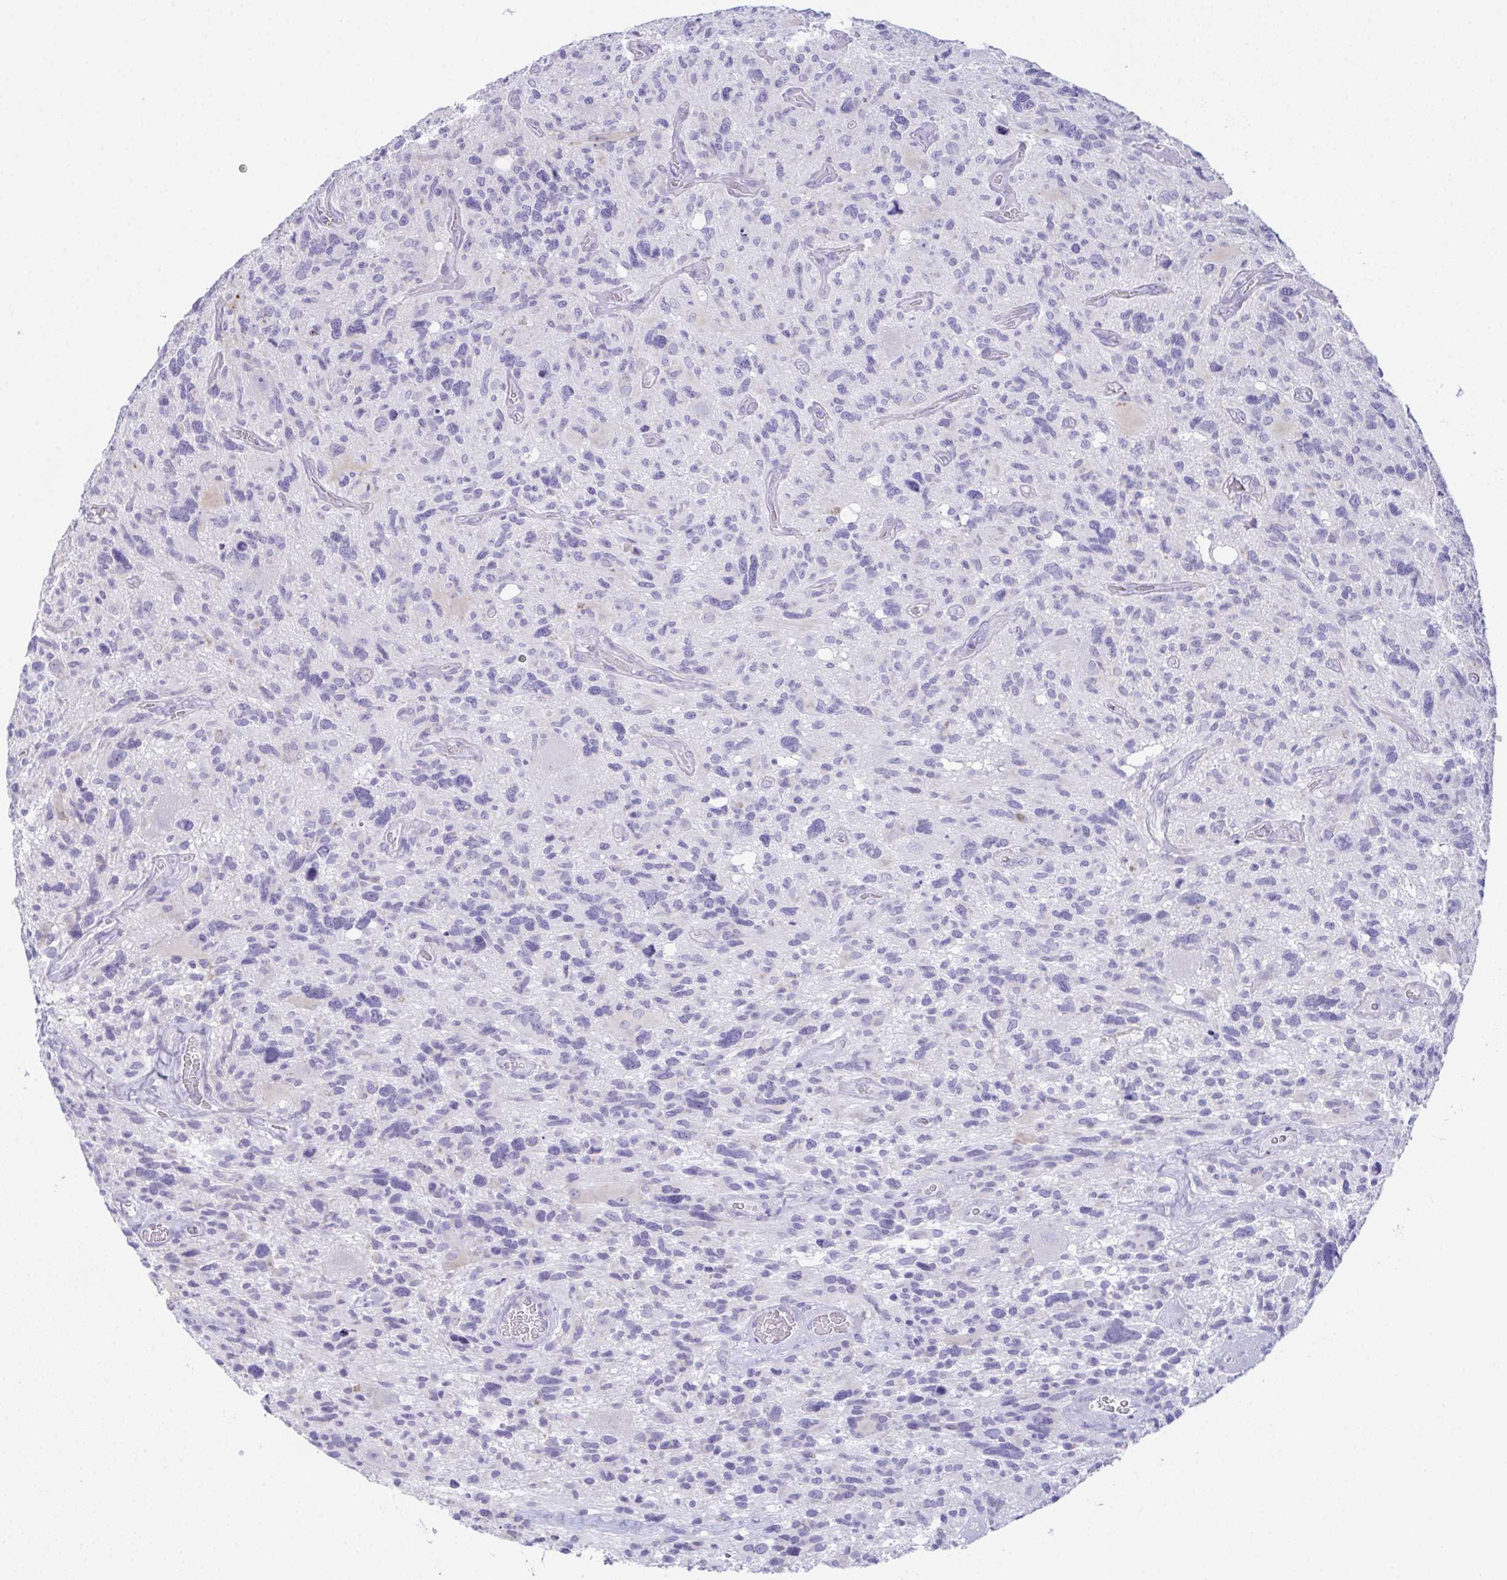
{"staining": {"intensity": "negative", "quantity": "none", "location": "none"}, "tissue": "glioma", "cell_type": "Tumor cells", "image_type": "cancer", "snomed": [{"axis": "morphology", "description": "Glioma, malignant, High grade"}, {"axis": "topography", "description": "Brain"}], "caption": "This is a micrograph of immunohistochemistry (IHC) staining of glioma, which shows no expression in tumor cells. (IHC, brightfield microscopy, high magnification).", "gene": "TEX19", "patient": {"sex": "male", "age": 49}}